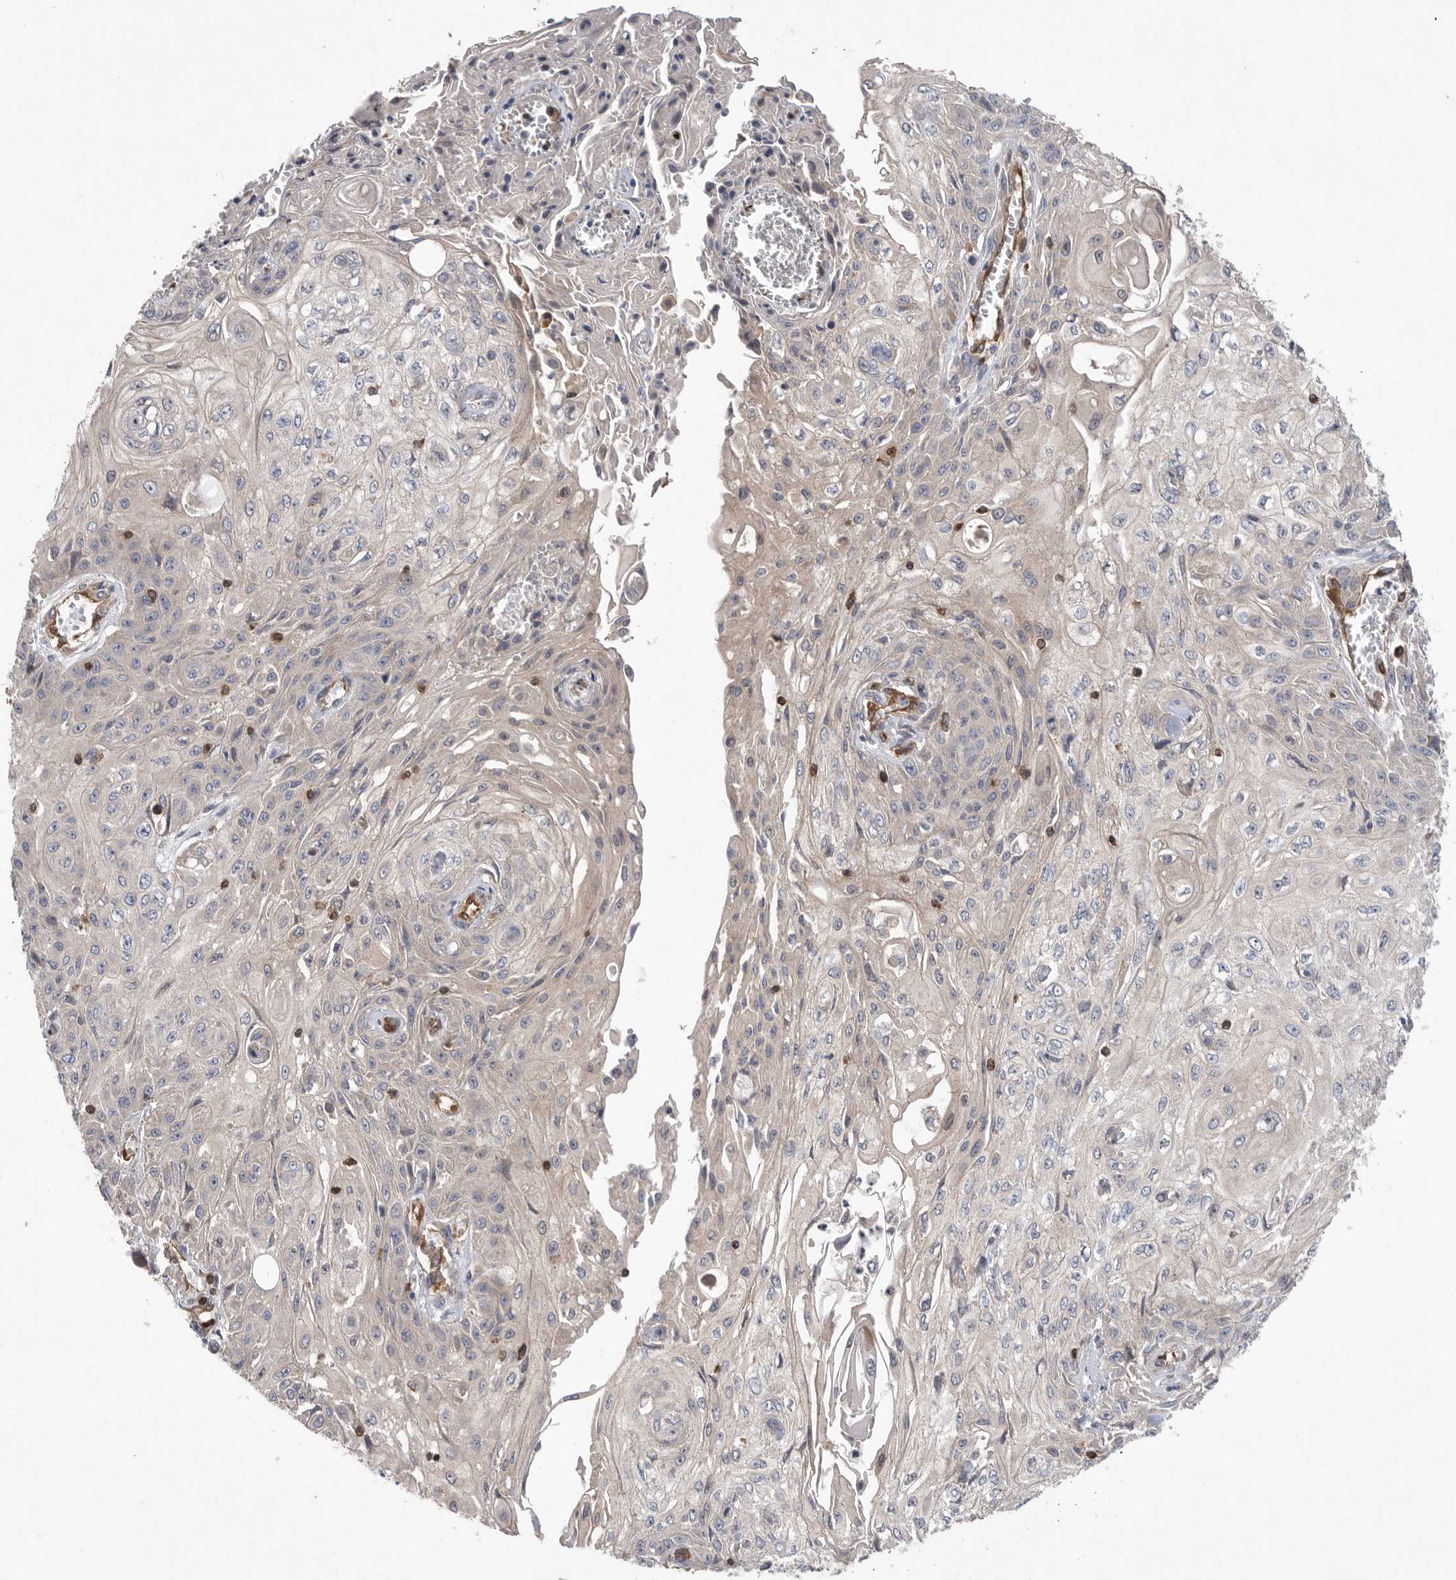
{"staining": {"intensity": "negative", "quantity": "none", "location": "none"}, "tissue": "skin cancer", "cell_type": "Tumor cells", "image_type": "cancer", "snomed": [{"axis": "morphology", "description": "Squamous cell carcinoma, NOS"}, {"axis": "morphology", "description": "Squamous cell carcinoma, metastatic, NOS"}, {"axis": "topography", "description": "Skin"}, {"axis": "topography", "description": "Lymph node"}], "caption": "A histopathology image of metastatic squamous cell carcinoma (skin) stained for a protein demonstrates no brown staining in tumor cells.", "gene": "PRKCH", "patient": {"sex": "male", "age": 75}}